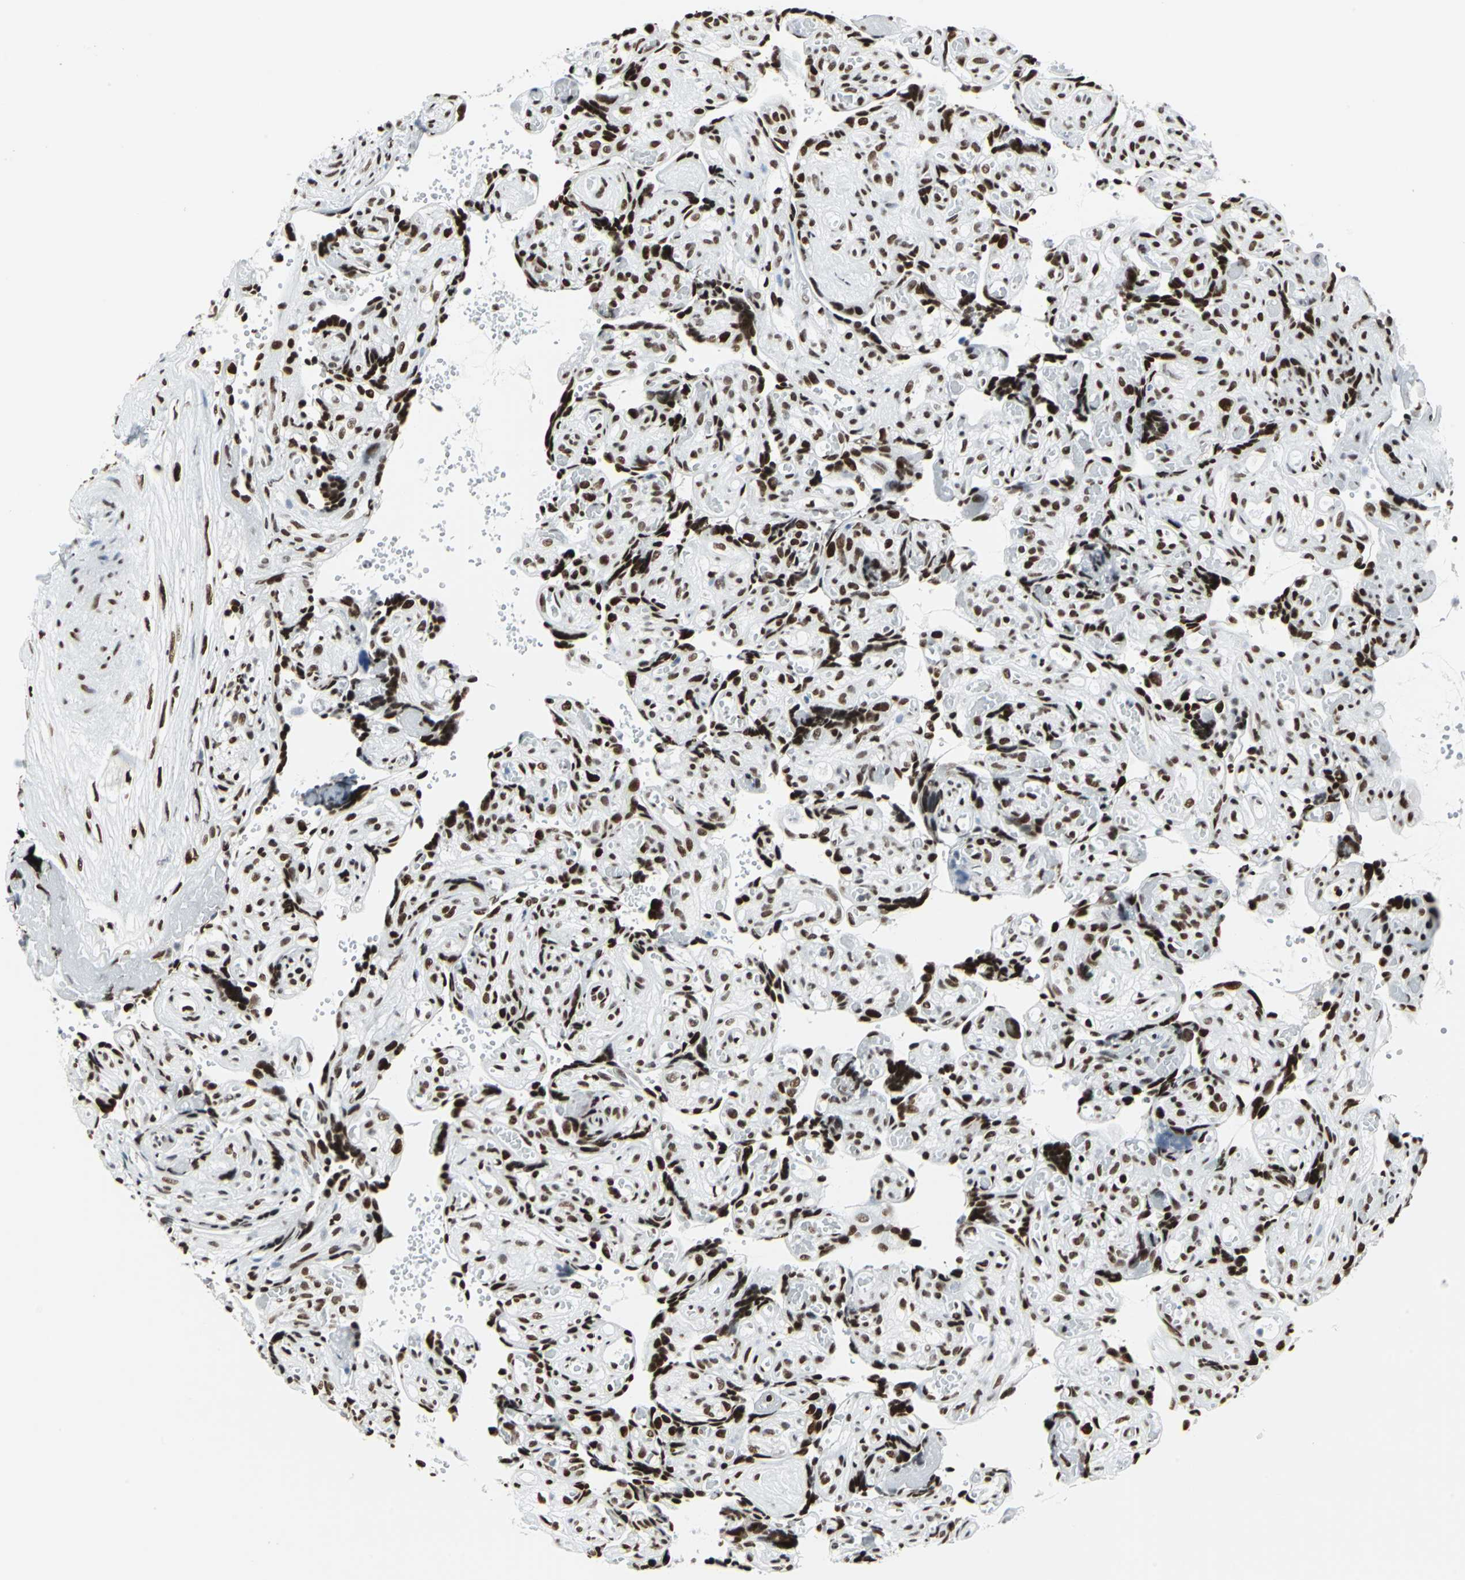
{"staining": {"intensity": "strong", "quantity": ">75%", "location": "nuclear"}, "tissue": "placenta", "cell_type": "Decidual cells", "image_type": "normal", "snomed": [{"axis": "morphology", "description": "Normal tissue, NOS"}, {"axis": "topography", "description": "Placenta"}], "caption": "Immunohistochemistry of benign human placenta shows high levels of strong nuclear expression in approximately >75% of decidual cells. Immunohistochemistry stains the protein in brown and the nuclei are stained blue.", "gene": "HDAC2", "patient": {"sex": "female", "age": 30}}